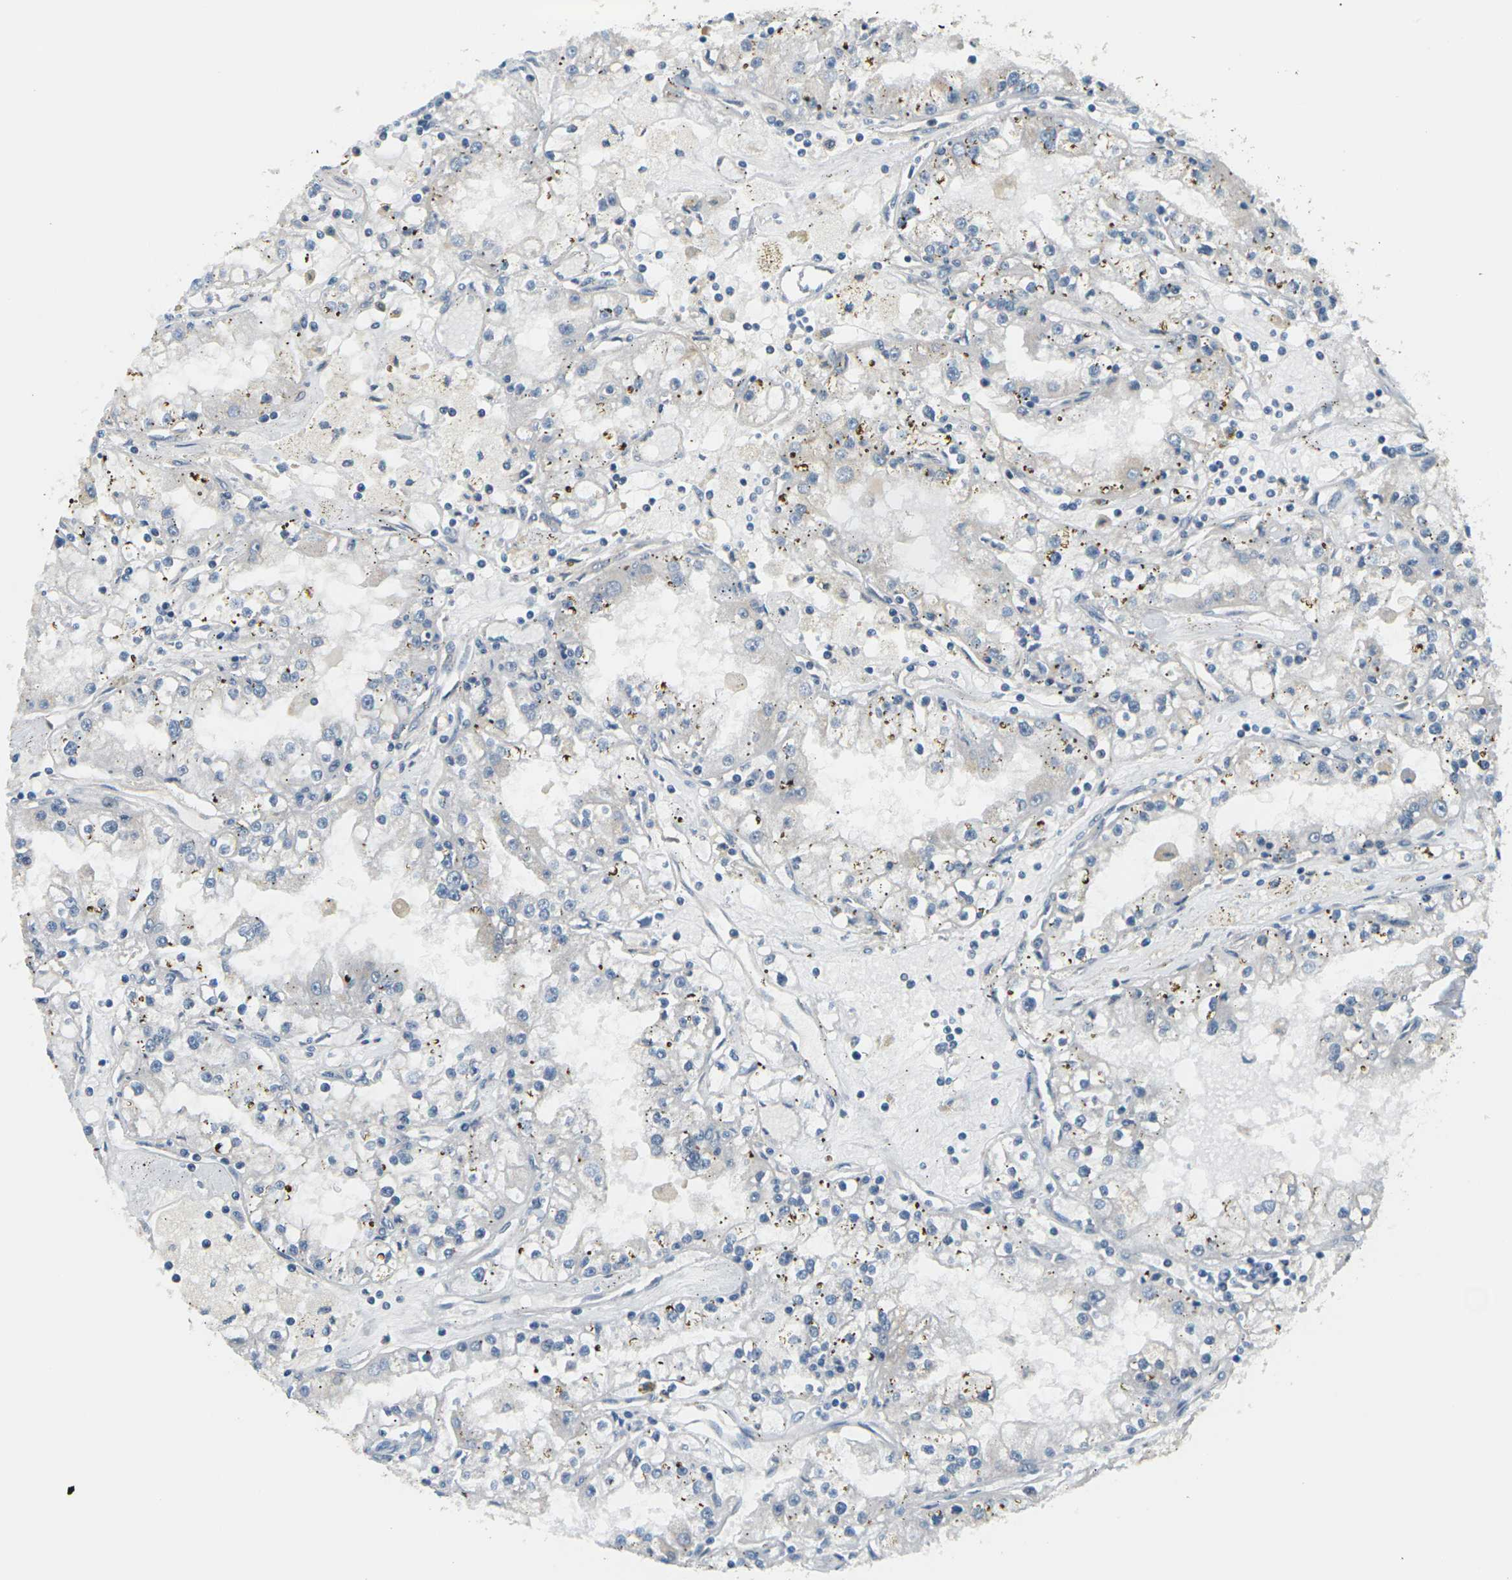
{"staining": {"intensity": "negative", "quantity": "none", "location": "none"}, "tissue": "renal cancer", "cell_type": "Tumor cells", "image_type": "cancer", "snomed": [{"axis": "morphology", "description": "Adenocarcinoma, NOS"}, {"axis": "topography", "description": "Kidney"}], "caption": "Immunohistochemistry (IHC) image of human renal cancer stained for a protein (brown), which displays no staining in tumor cells. (Brightfield microscopy of DAB immunohistochemistry (IHC) at high magnification).", "gene": "SLC13A3", "patient": {"sex": "male", "age": 56}}